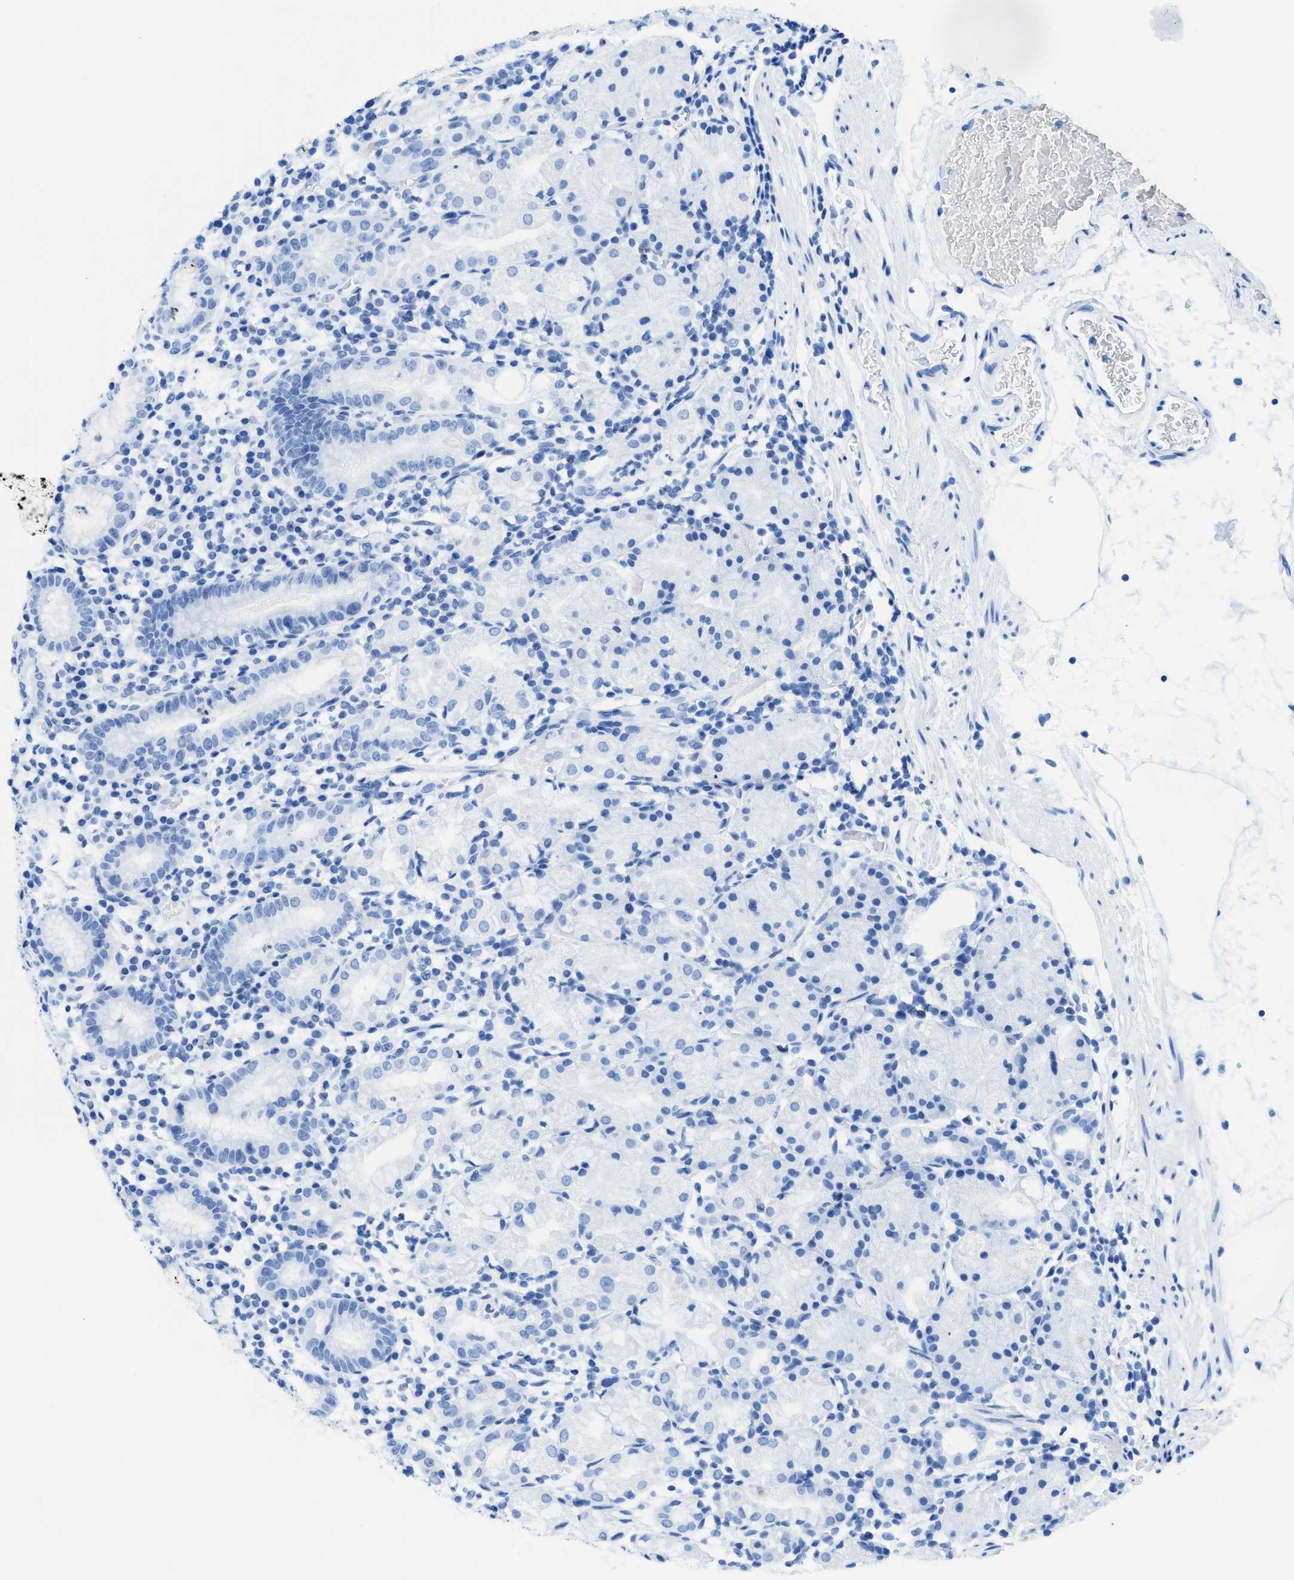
{"staining": {"intensity": "negative", "quantity": "none", "location": "none"}, "tissue": "stomach", "cell_type": "Glandular cells", "image_type": "normal", "snomed": [{"axis": "morphology", "description": "Normal tissue, NOS"}, {"axis": "topography", "description": "Stomach"}, {"axis": "topography", "description": "Stomach, lower"}], "caption": "A high-resolution histopathology image shows immunohistochemistry staining of benign stomach, which exhibits no significant expression in glandular cells.", "gene": "NEB", "patient": {"sex": "female", "age": 75}}